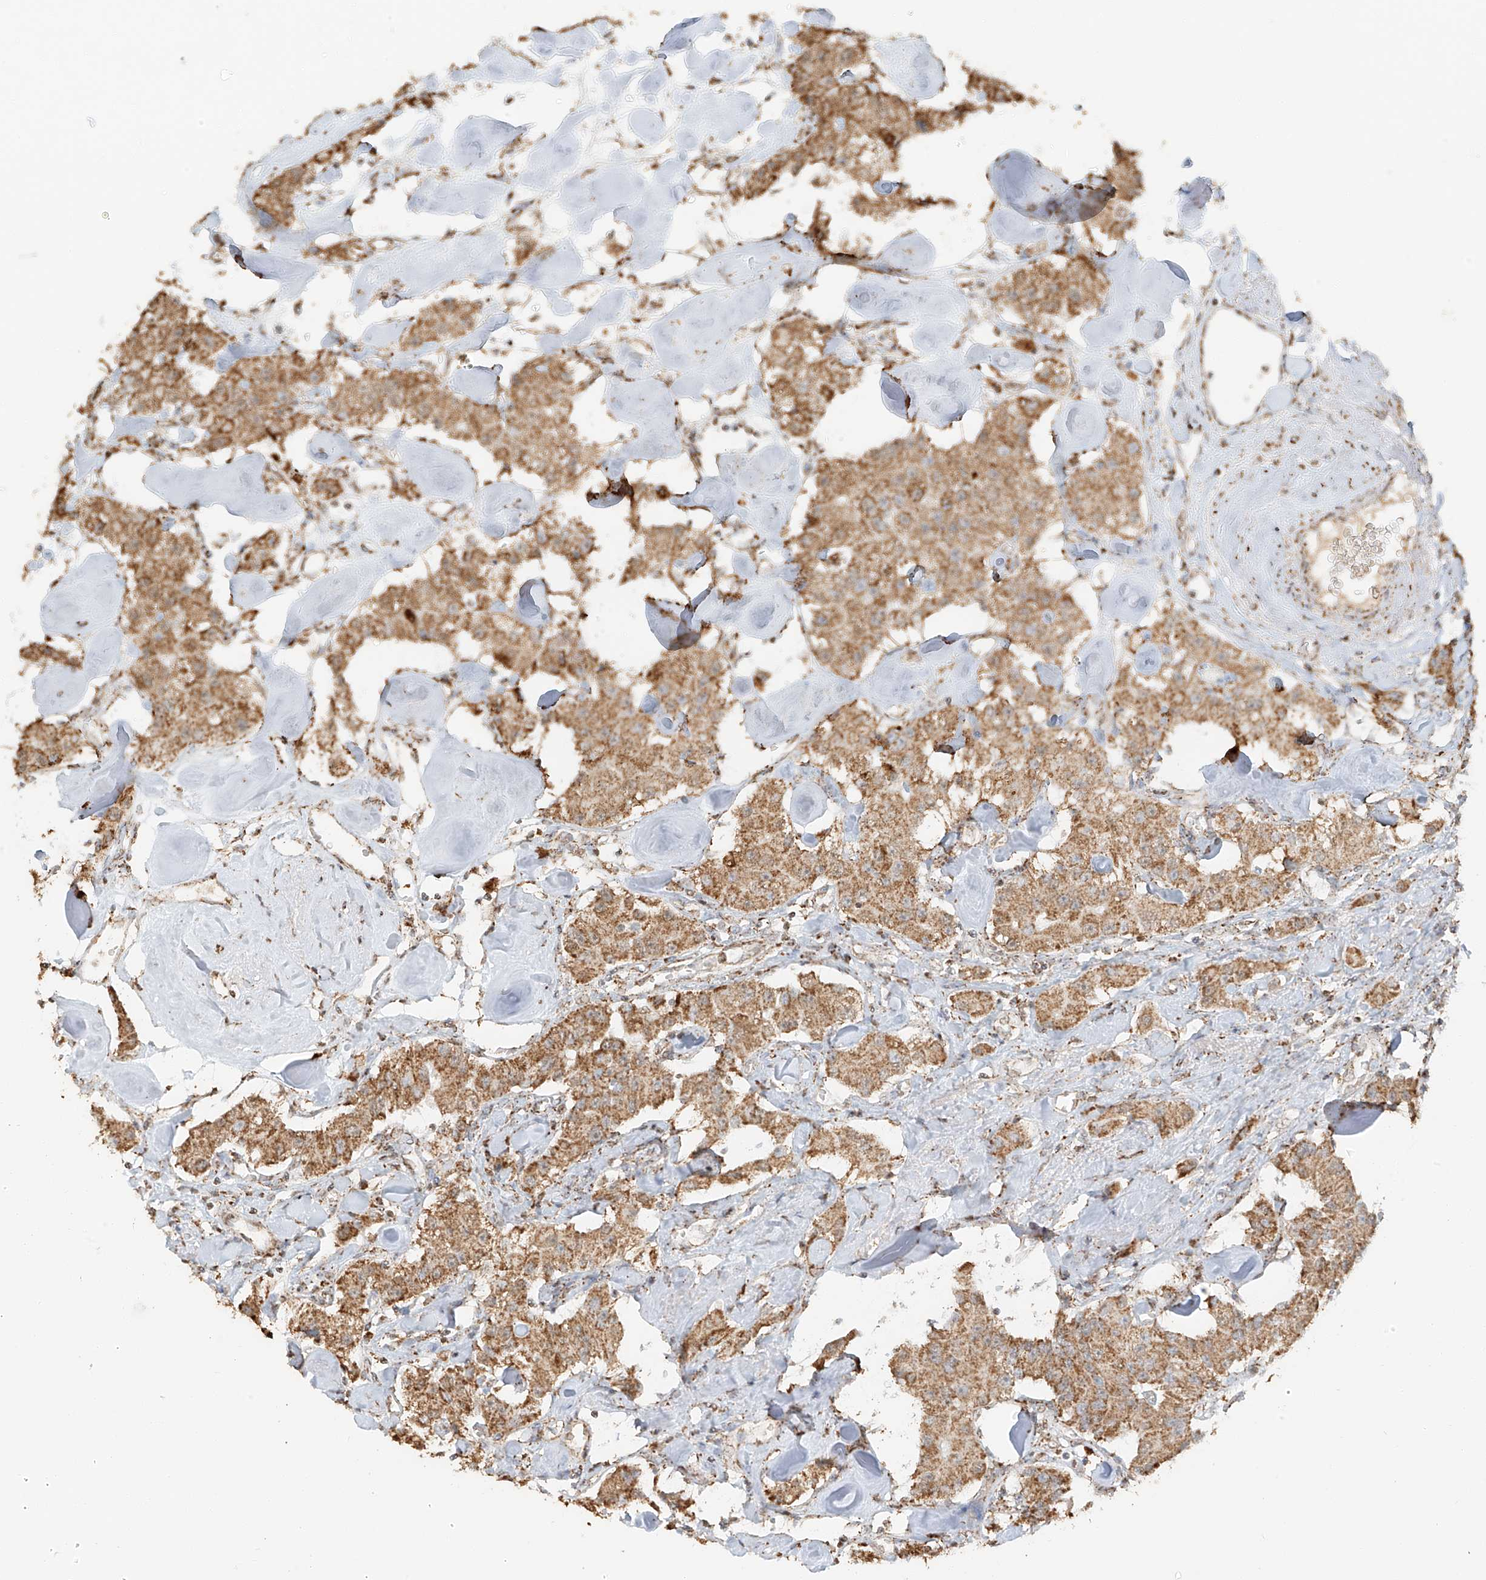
{"staining": {"intensity": "moderate", "quantity": ">75%", "location": "cytoplasmic/membranous"}, "tissue": "carcinoid", "cell_type": "Tumor cells", "image_type": "cancer", "snomed": [{"axis": "morphology", "description": "Carcinoid, malignant, NOS"}, {"axis": "topography", "description": "Pancreas"}], "caption": "Immunohistochemistry (IHC) image of neoplastic tissue: carcinoid (malignant) stained using immunohistochemistry (IHC) displays medium levels of moderate protein expression localized specifically in the cytoplasmic/membranous of tumor cells, appearing as a cytoplasmic/membranous brown color.", "gene": "MIPEP", "patient": {"sex": "male", "age": 41}}